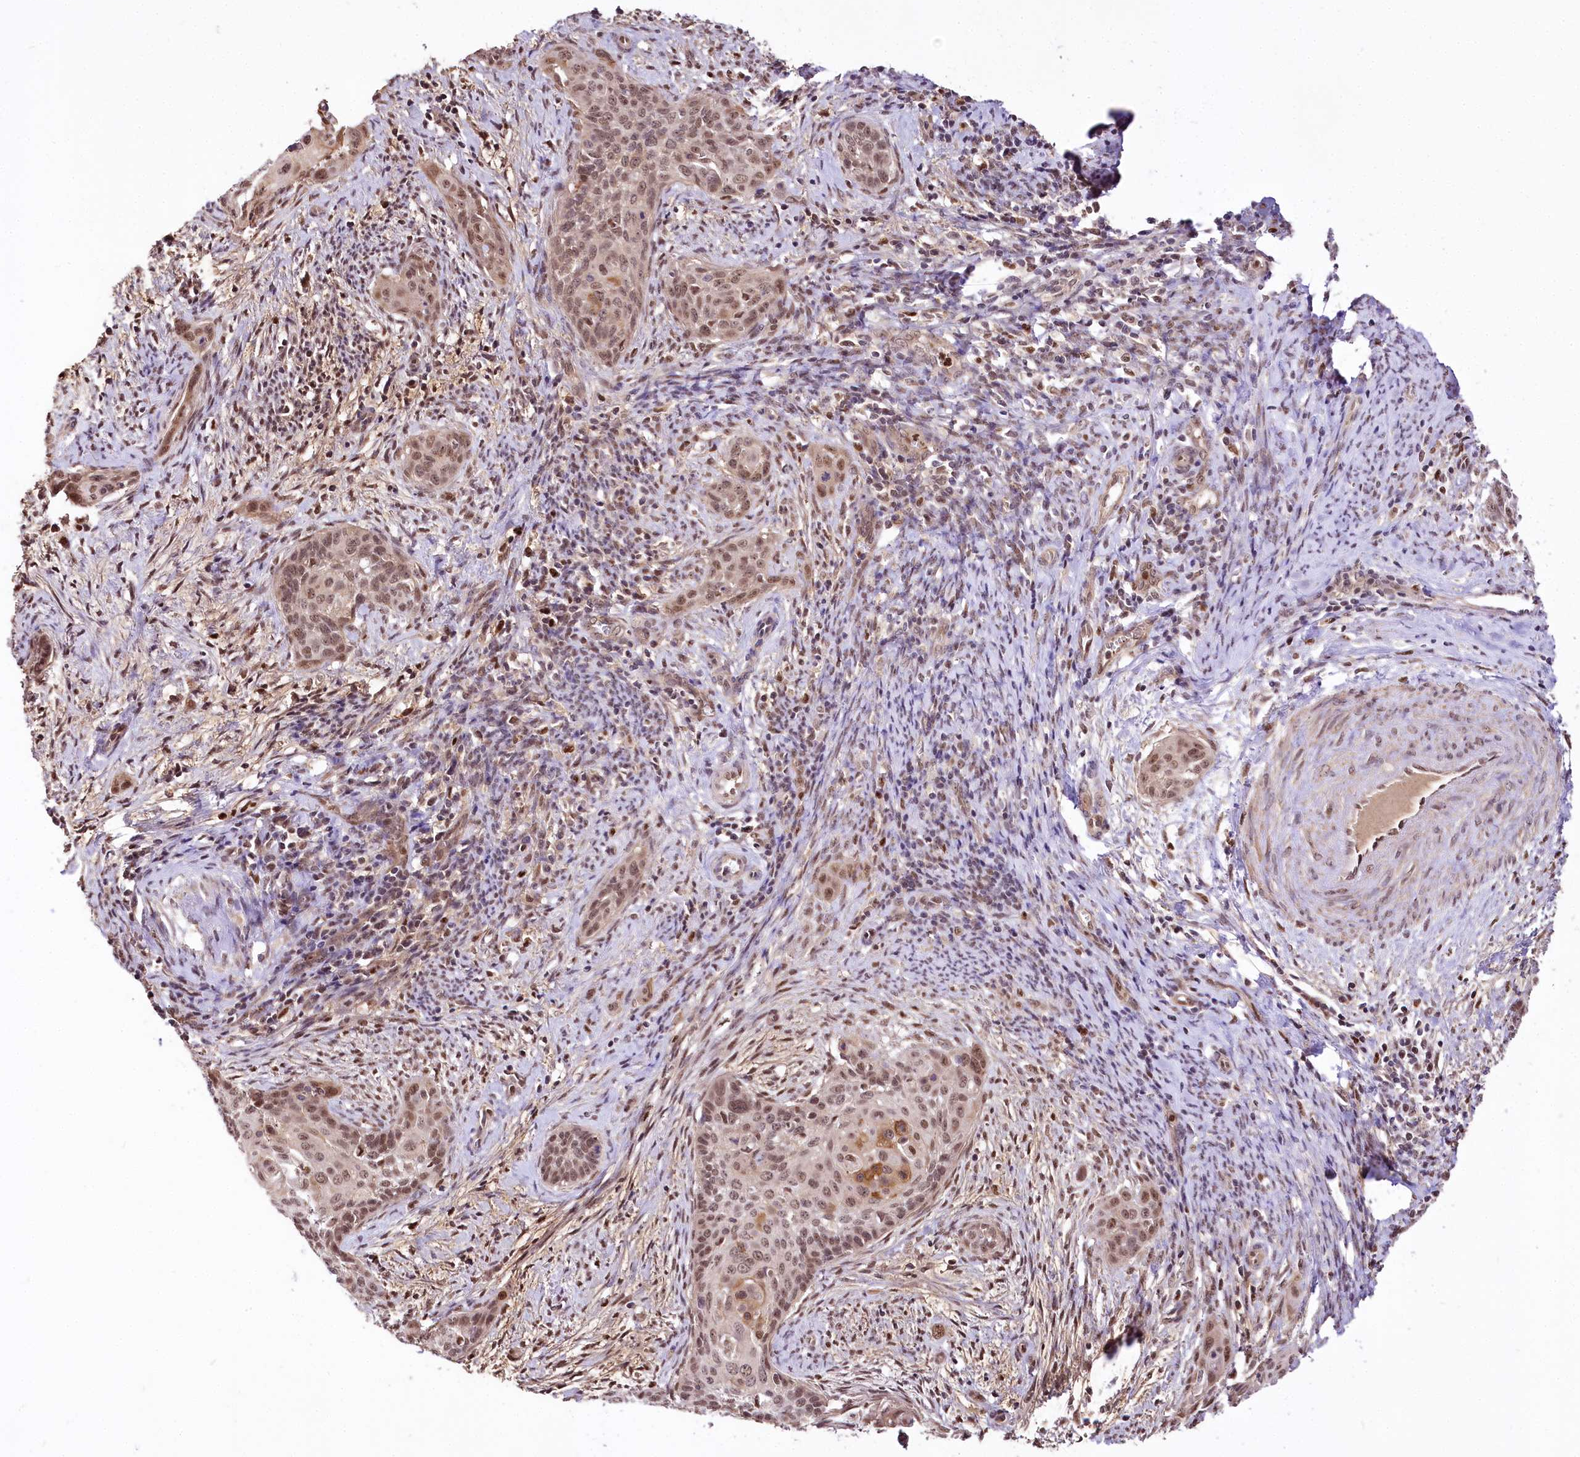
{"staining": {"intensity": "moderate", "quantity": "25%-75%", "location": "nuclear"}, "tissue": "cervical cancer", "cell_type": "Tumor cells", "image_type": "cancer", "snomed": [{"axis": "morphology", "description": "Squamous cell carcinoma, NOS"}, {"axis": "topography", "description": "Cervix"}], "caption": "Cervical cancer stained with a brown dye exhibits moderate nuclear positive staining in about 25%-75% of tumor cells.", "gene": "GNL3L", "patient": {"sex": "female", "age": 33}}